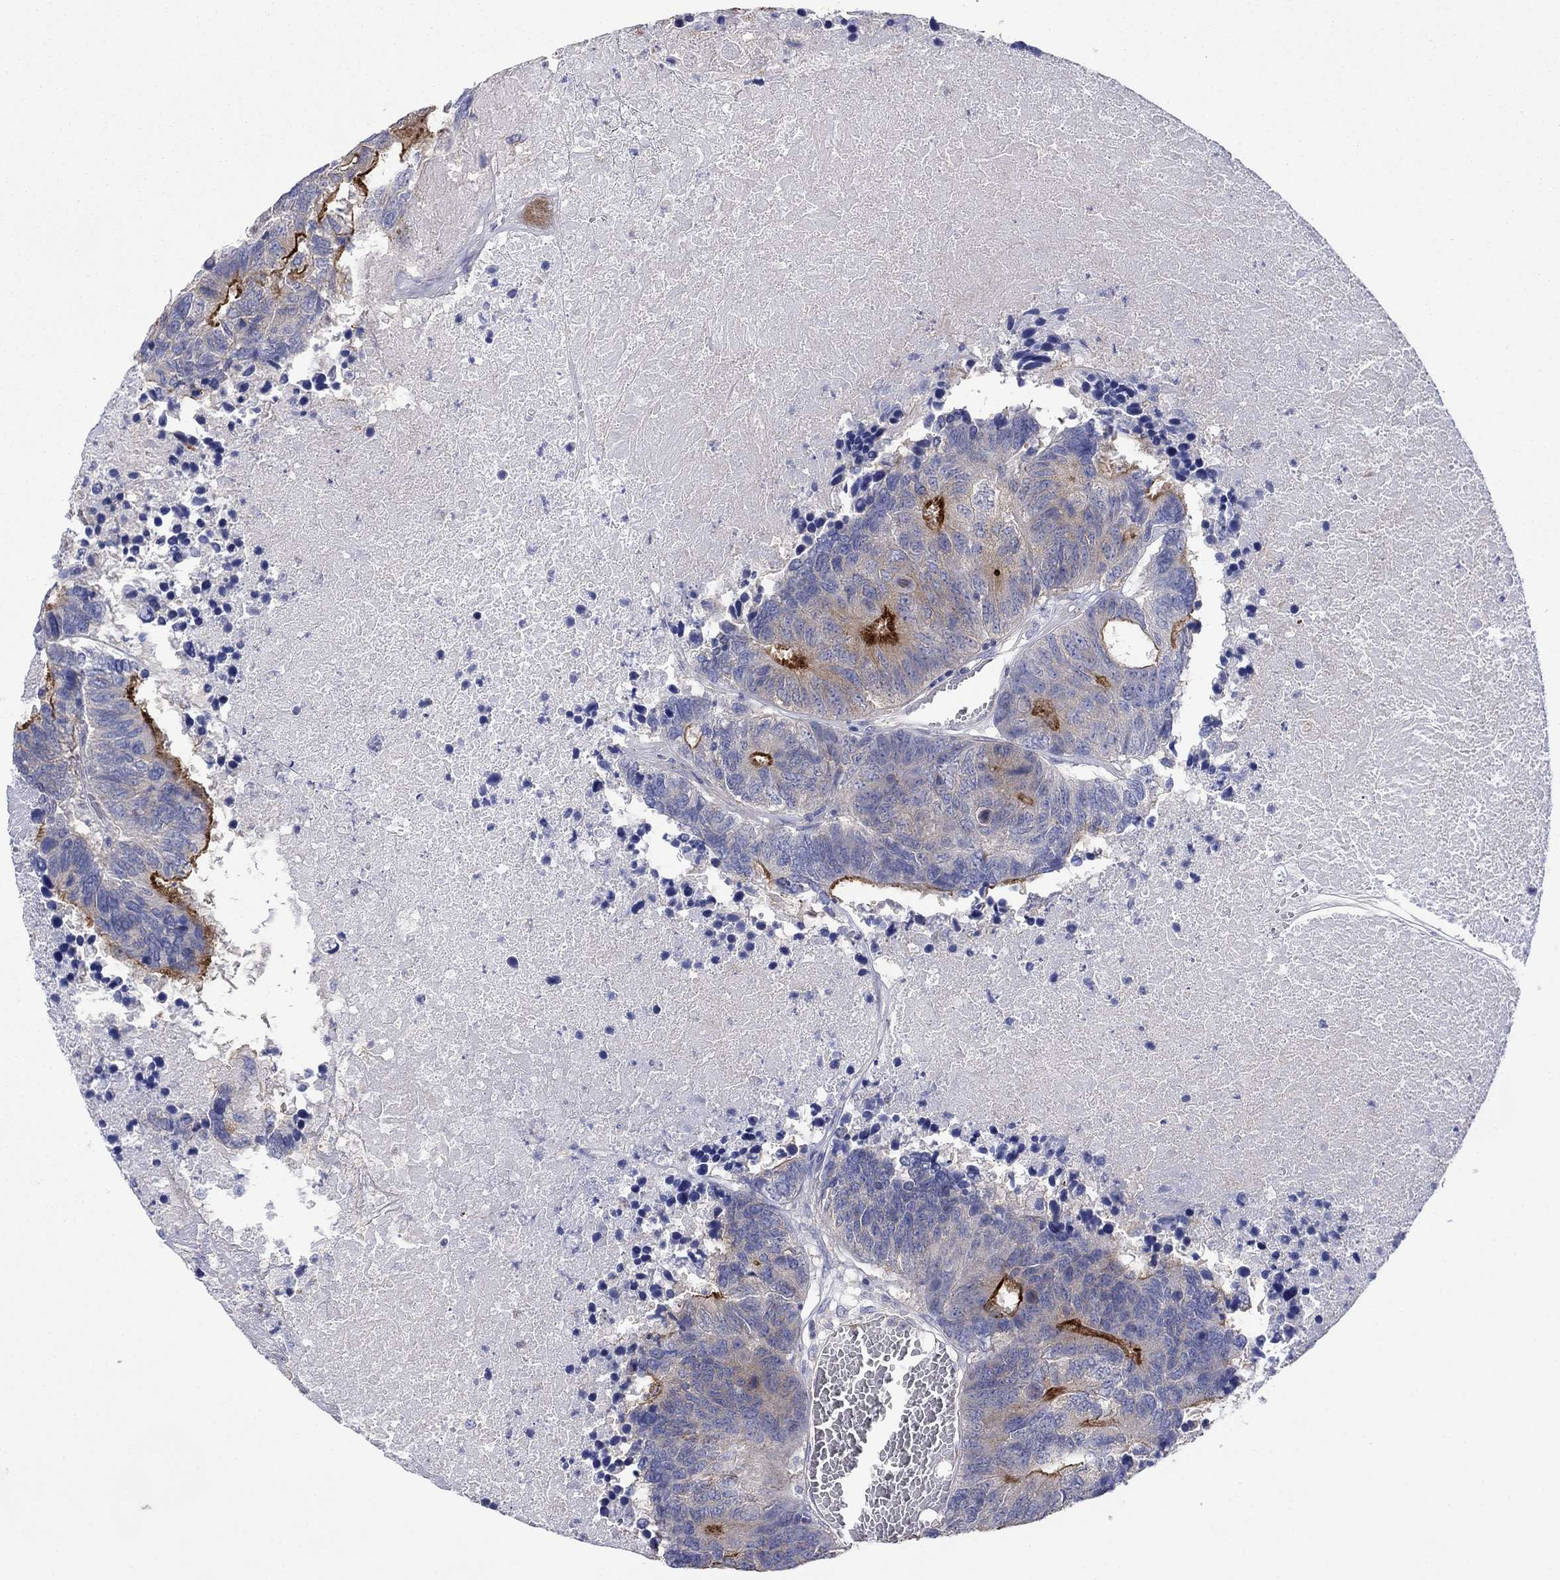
{"staining": {"intensity": "strong", "quantity": "<25%", "location": "cytoplasmic/membranous"}, "tissue": "colorectal cancer", "cell_type": "Tumor cells", "image_type": "cancer", "snomed": [{"axis": "morphology", "description": "Adenocarcinoma, NOS"}, {"axis": "topography", "description": "Colon"}], "caption": "Immunohistochemical staining of human colorectal adenocarcinoma displays medium levels of strong cytoplasmic/membranous protein expression in approximately <25% of tumor cells.", "gene": "TPRN", "patient": {"sex": "female", "age": 48}}